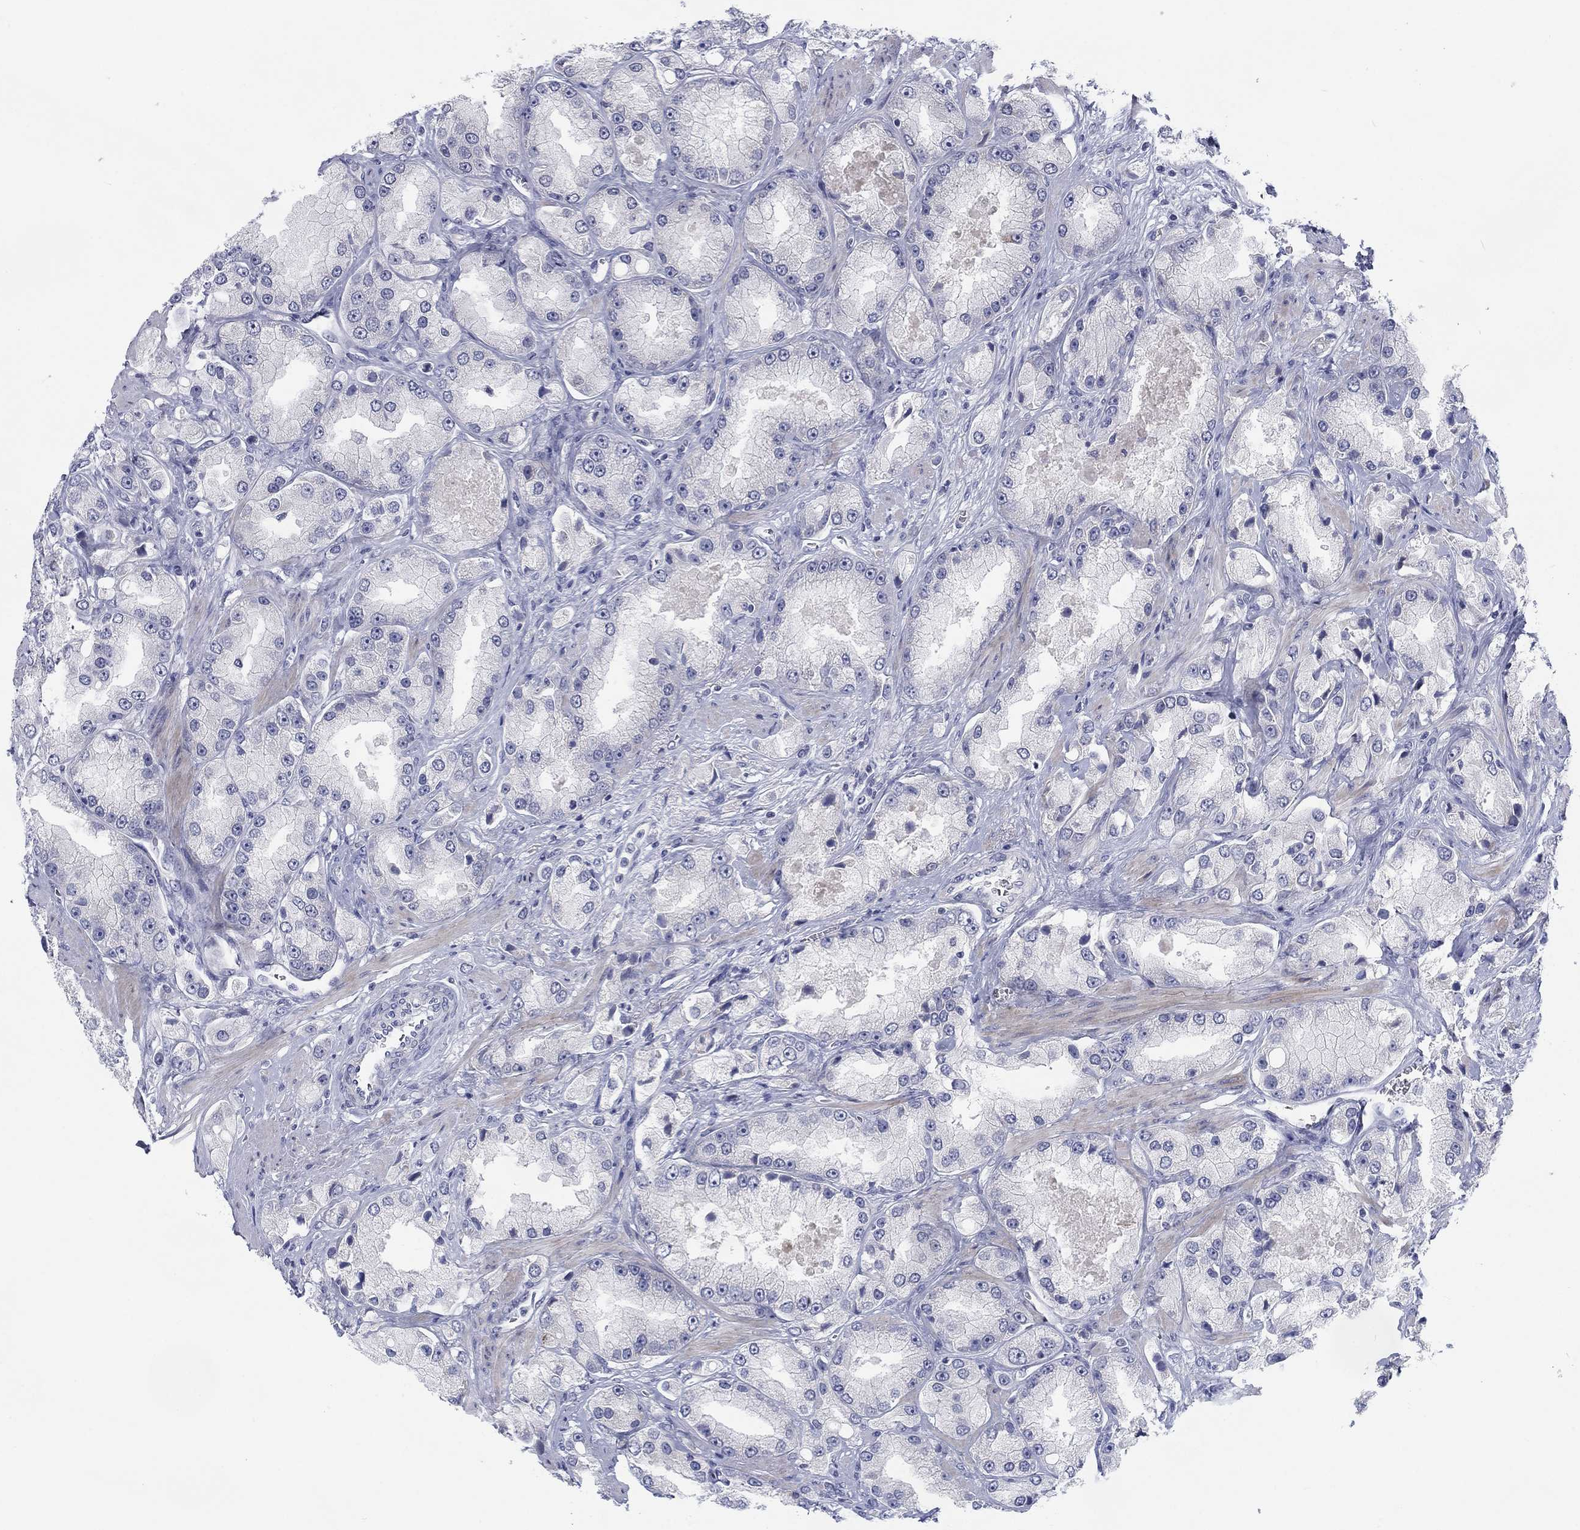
{"staining": {"intensity": "negative", "quantity": "none", "location": "none"}, "tissue": "prostate cancer", "cell_type": "Tumor cells", "image_type": "cancer", "snomed": [{"axis": "morphology", "description": "Adenocarcinoma, NOS"}, {"axis": "topography", "description": "Prostate and seminal vesicle, NOS"}, {"axis": "topography", "description": "Prostate"}], "caption": "The IHC histopathology image has no significant staining in tumor cells of prostate cancer (adenocarcinoma) tissue.", "gene": "CALB1", "patient": {"sex": "male", "age": 64}}